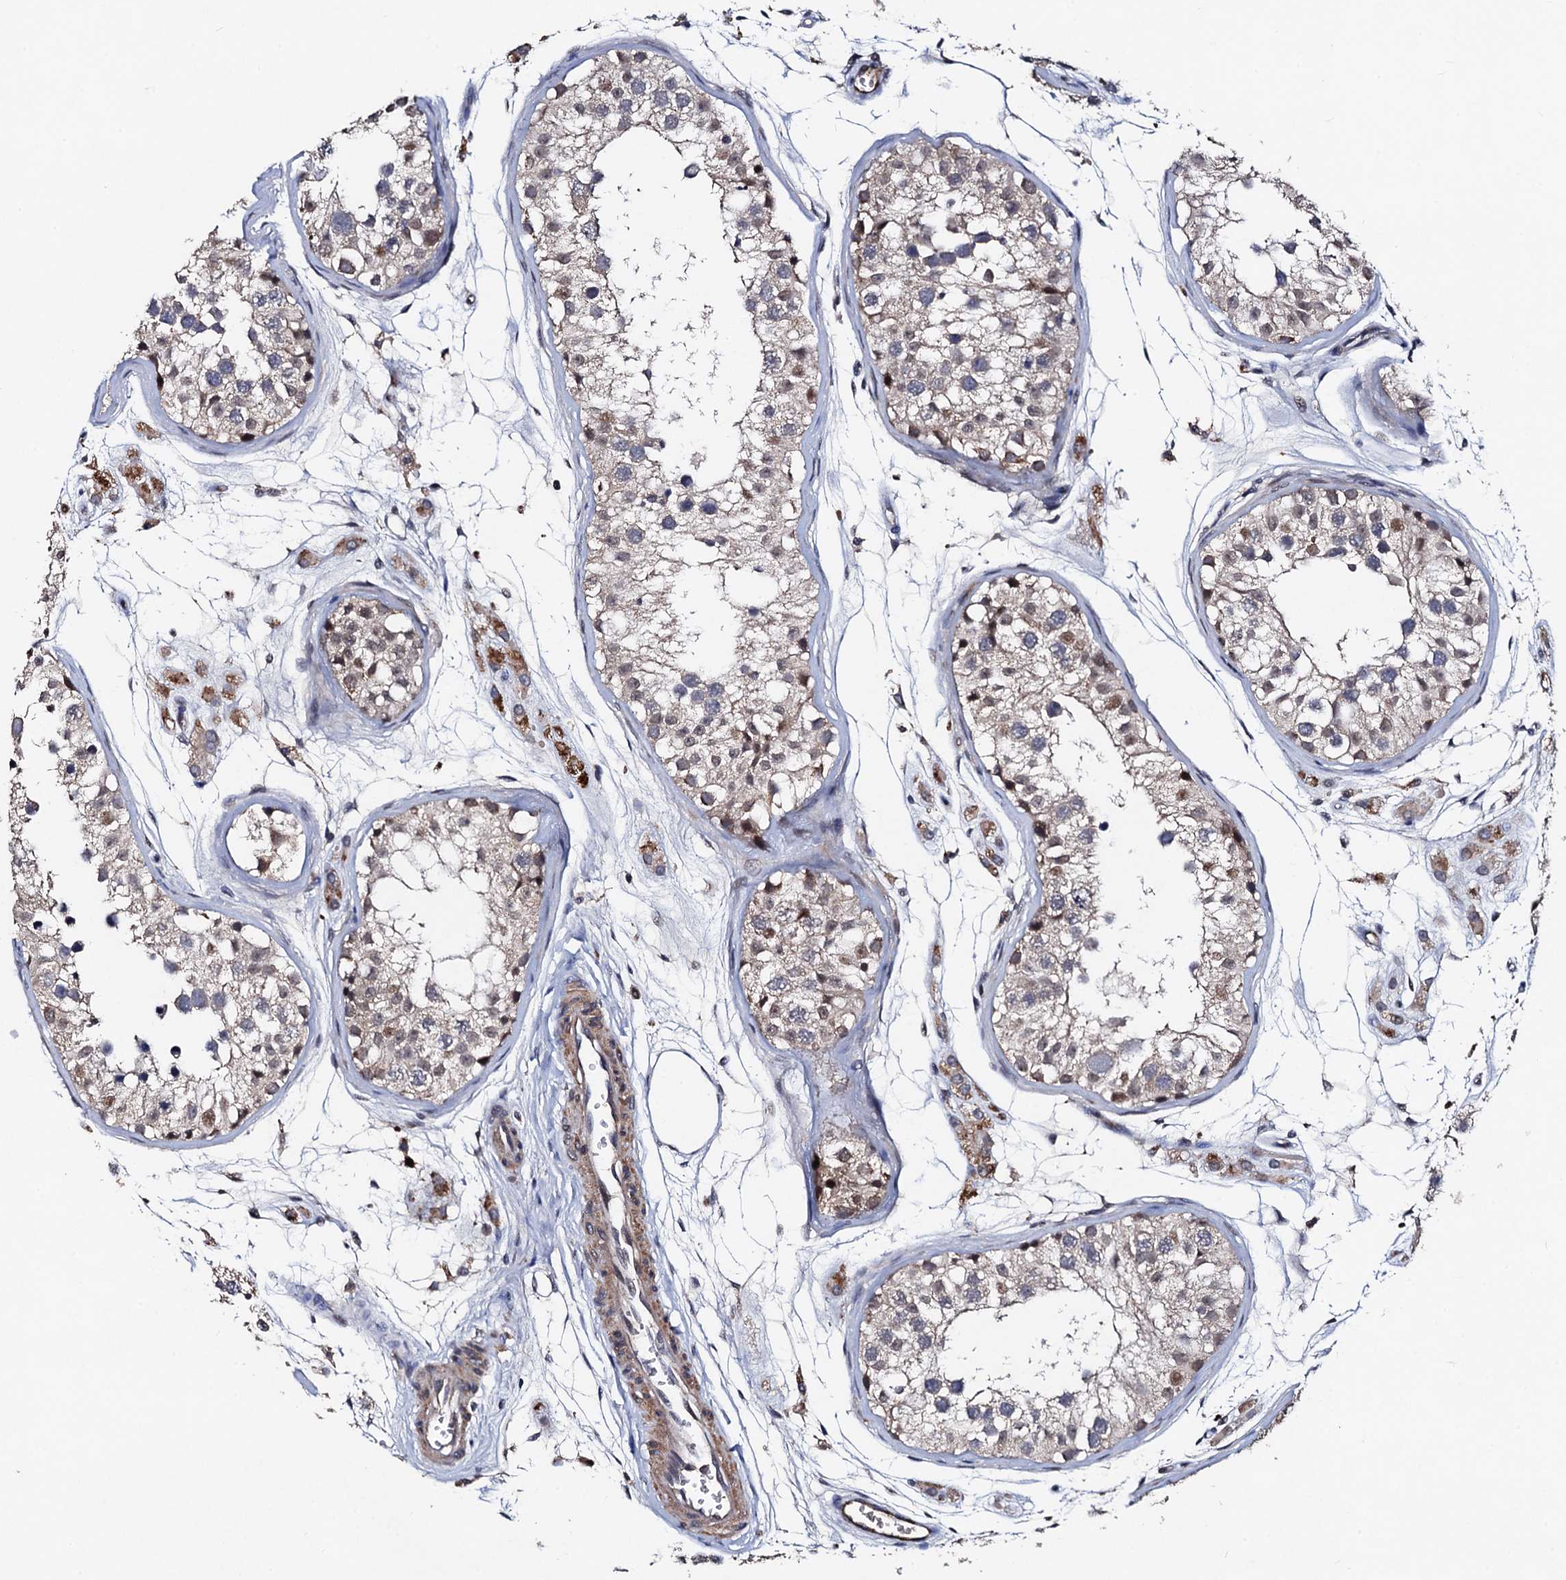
{"staining": {"intensity": "moderate", "quantity": "25%-75%", "location": "cytoplasmic/membranous"}, "tissue": "testis", "cell_type": "Cells in seminiferous ducts", "image_type": "normal", "snomed": [{"axis": "morphology", "description": "Normal tissue, NOS"}, {"axis": "morphology", "description": "Adenocarcinoma, metastatic, NOS"}, {"axis": "topography", "description": "Testis"}], "caption": "A histopathology image showing moderate cytoplasmic/membranous positivity in approximately 25%-75% of cells in seminiferous ducts in unremarkable testis, as visualized by brown immunohistochemical staining.", "gene": "PPTC7", "patient": {"sex": "male", "age": 26}}